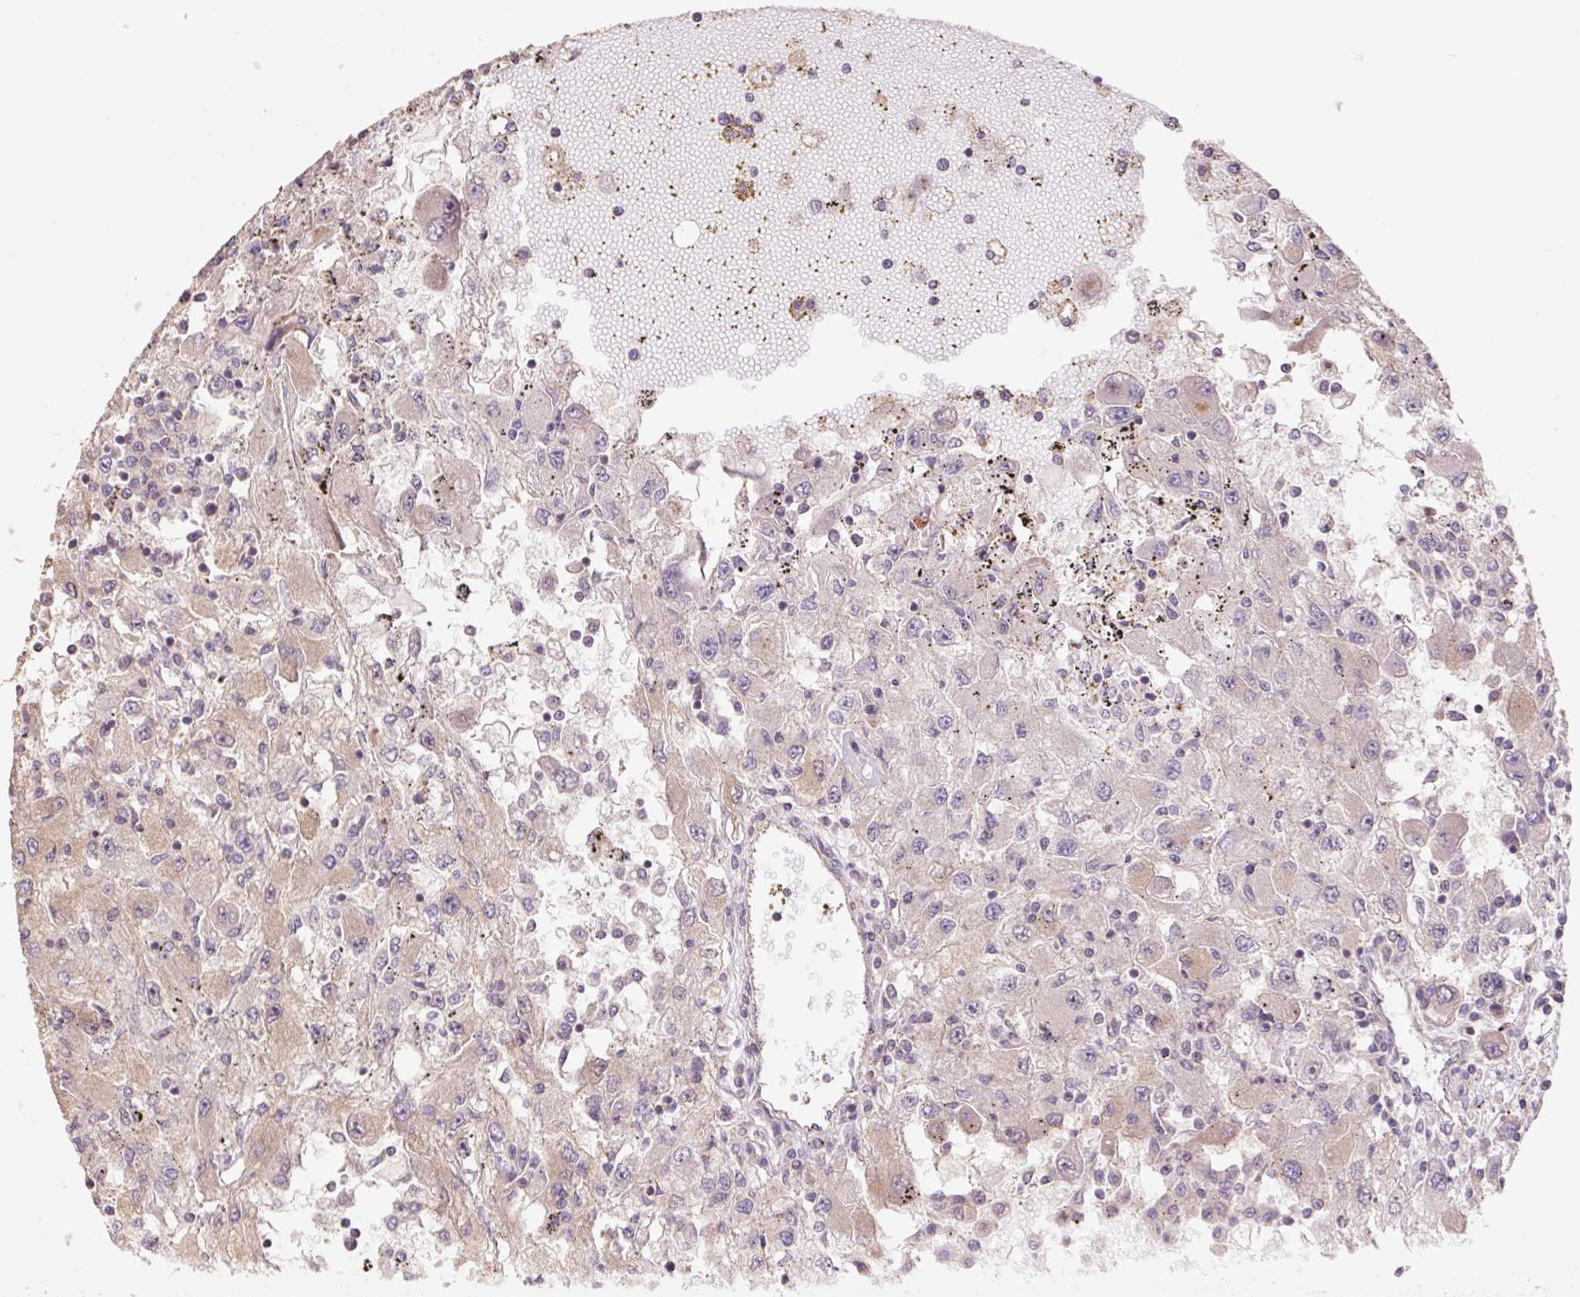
{"staining": {"intensity": "weak", "quantity": ">75%", "location": "cytoplasmic/membranous"}, "tissue": "renal cancer", "cell_type": "Tumor cells", "image_type": "cancer", "snomed": [{"axis": "morphology", "description": "Adenocarcinoma, NOS"}, {"axis": "topography", "description": "Kidney"}], "caption": "This is a micrograph of immunohistochemistry (IHC) staining of adenocarcinoma (renal), which shows weak expression in the cytoplasmic/membranous of tumor cells.", "gene": "PDHA1", "patient": {"sex": "female", "age": 67}}